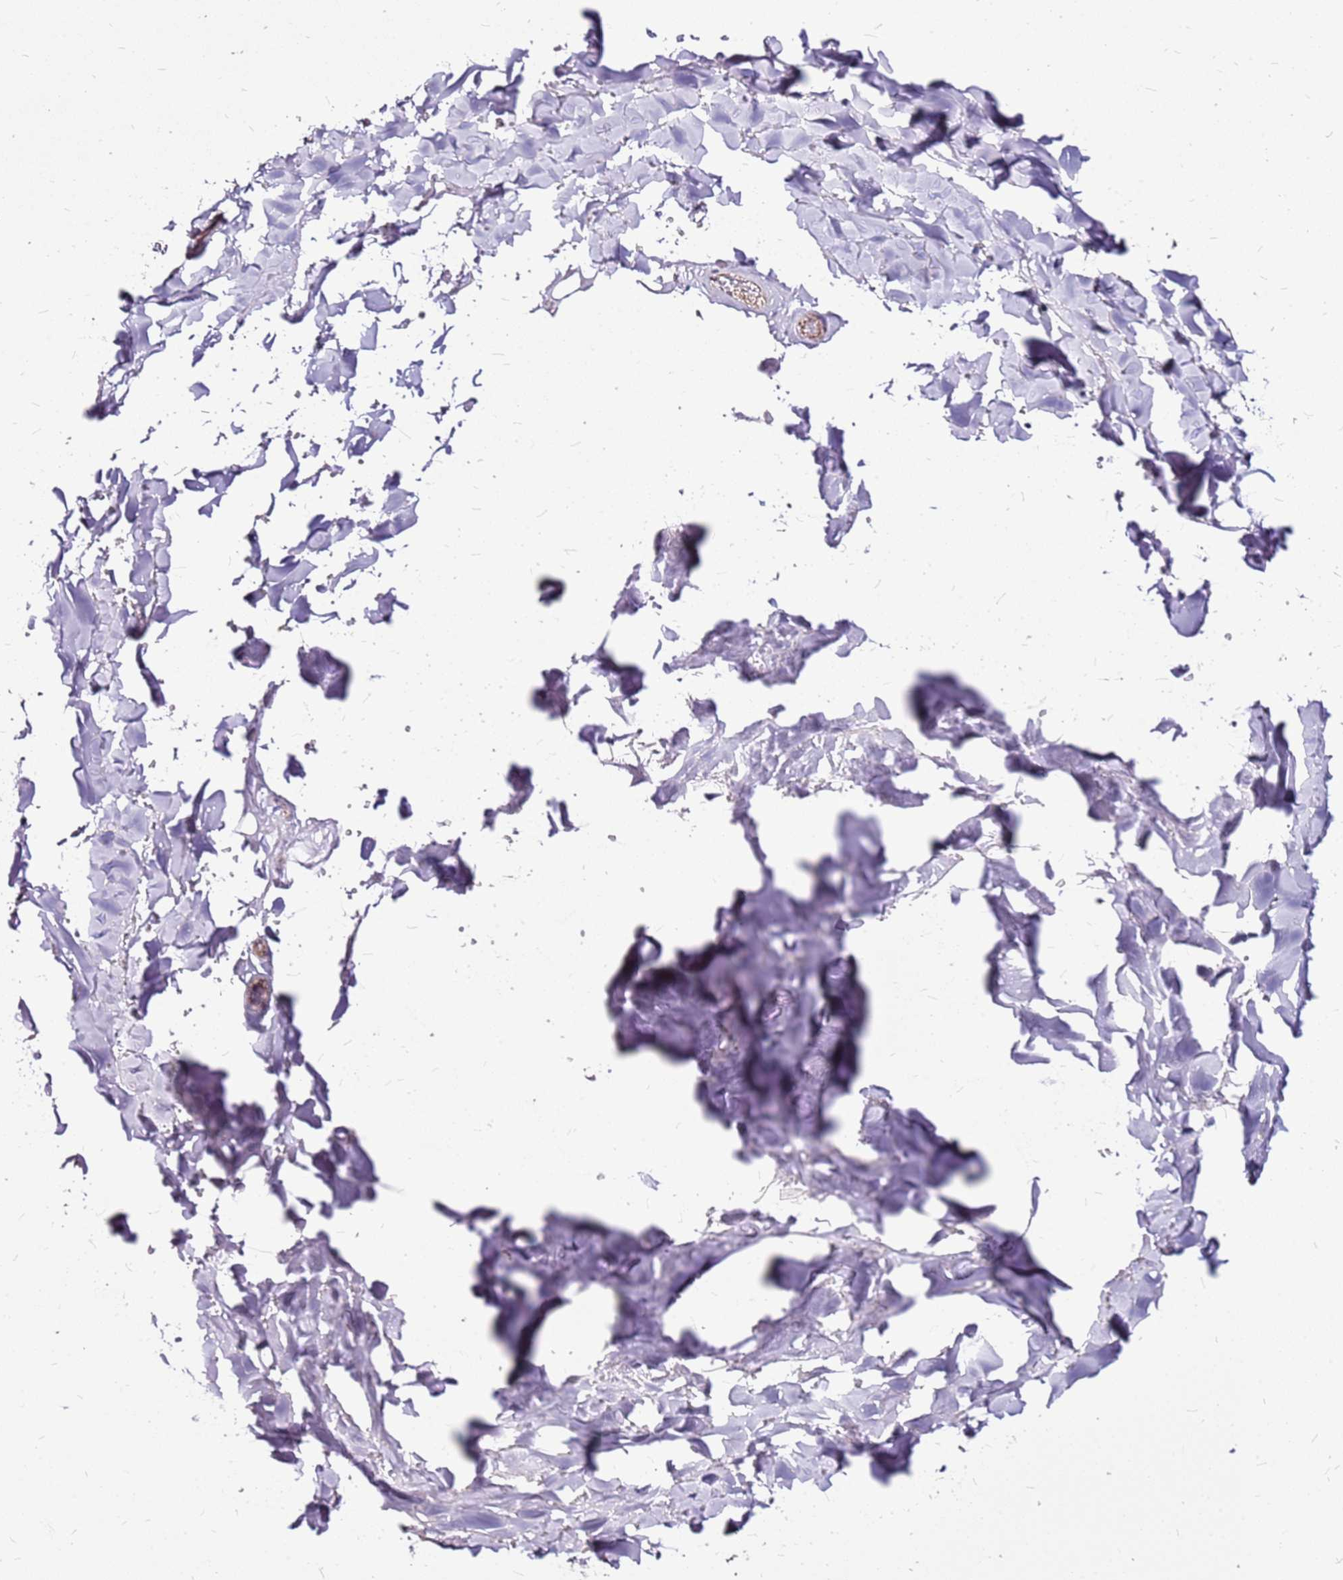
{"staining": {"intensity": "weak", "quantity": "25%-75%", "location": "cytoplasmic/membranous"}, "tissue": "adipose tissue", "cell_type": "Adipocytes", "image_type": "normal", "snomed": [{"axis": "morphology", "description": "Normal tissue, NOS"}, {"axis": "topography", "description": "Salivary gland"}, {"axis": "topography", "description": "Peripheral nerve tissue"}], "caption": "The micrograph shows a brown stain indicating the presence of a protein in the cytoplasmic/membranous of adipocytes in adipose tissue.", "gene": "OR51T1", "patient": {"sex": "male", "age": 38}}